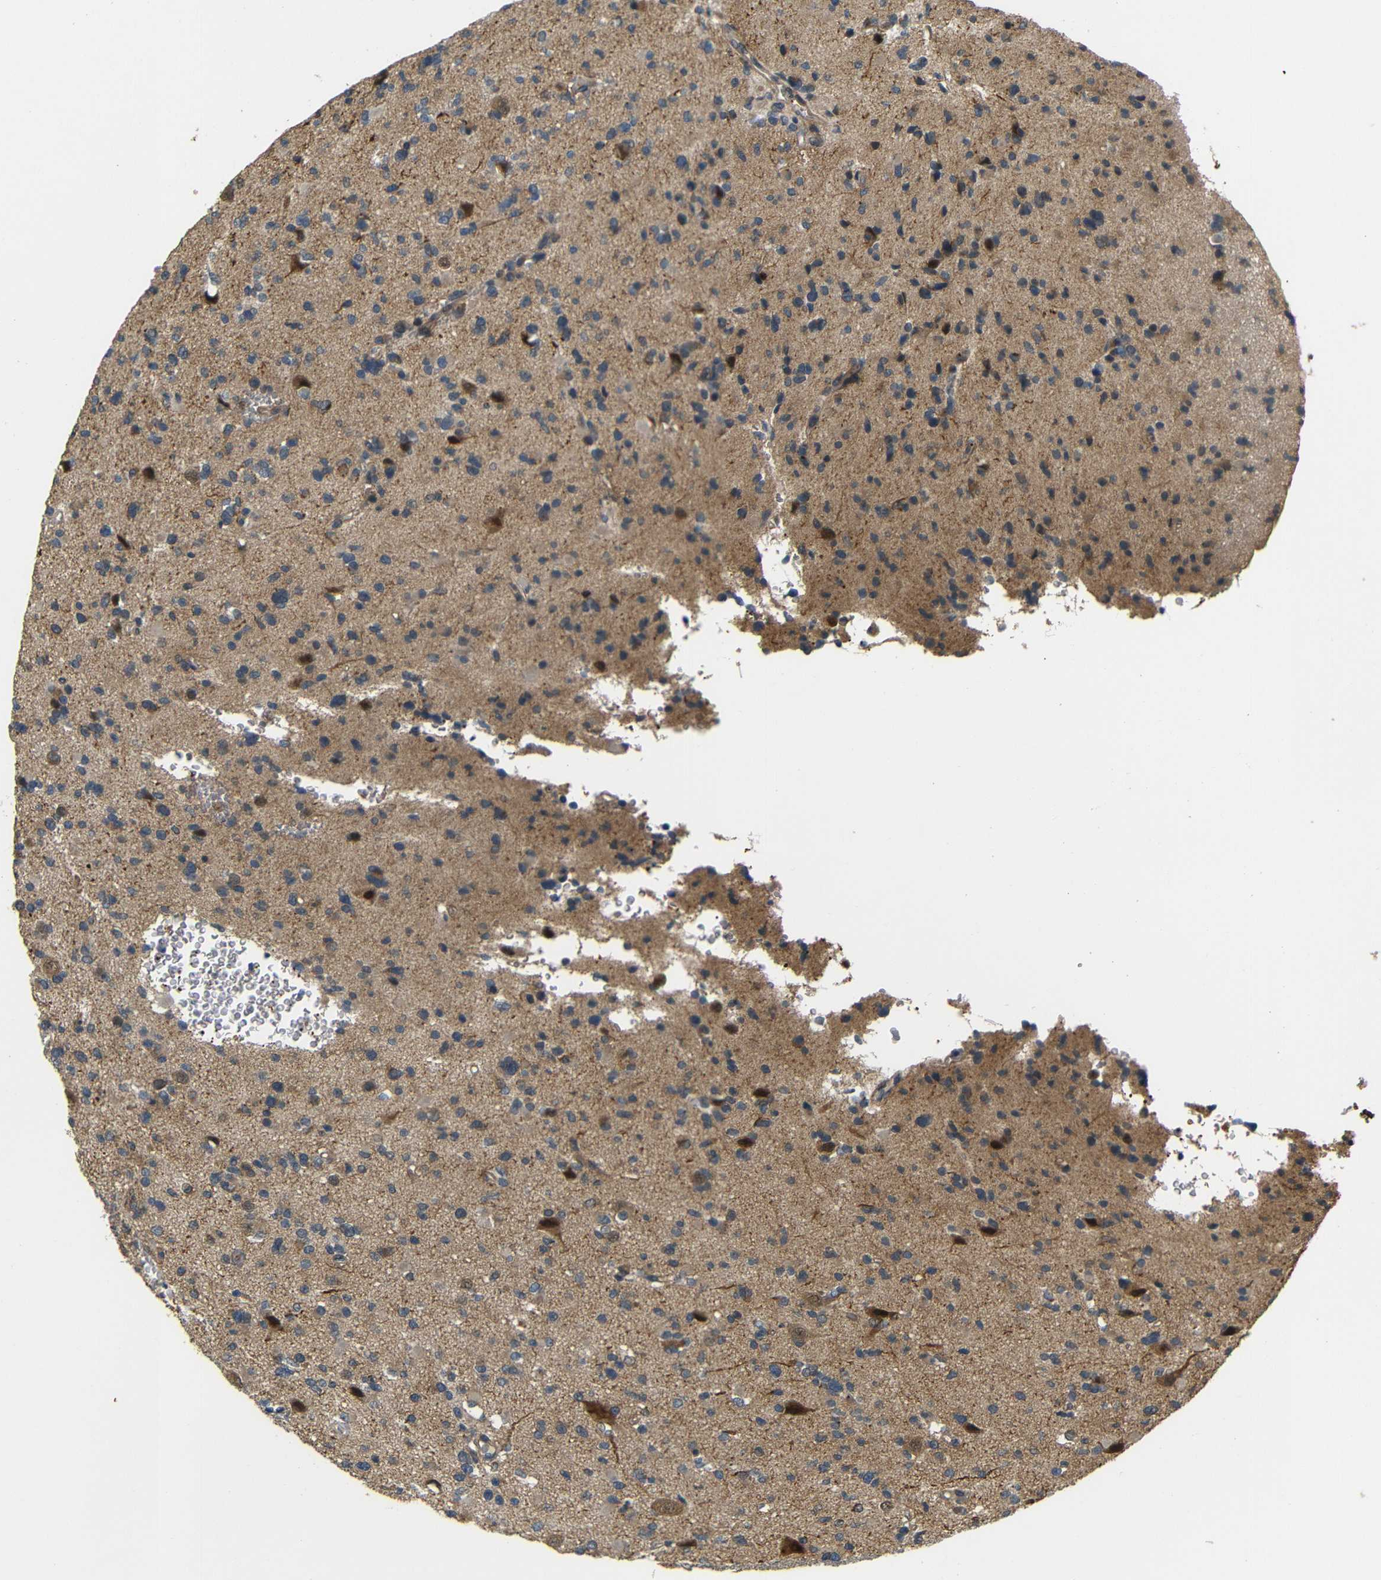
{"staining": {"intensity": "weak", "quantity": ">75%", "location": "cytoplasmic/membranous"}, "tissue": "glioma", "cell_type": "Tumor cells", "image_type": "cancer", "snomed": [{"axis": "morphology", "description": "Glioma, malignant, Low grade"}, {"axis": "topography", "description": "Brain"}], "caption": "Human glioma stained with a brown dye displays weak cytoplasmic/membranous positive expression in approximately >75% of tumor cells.", "gene": "EPHB2", "patient": {"sex": "female", "age": 22}}